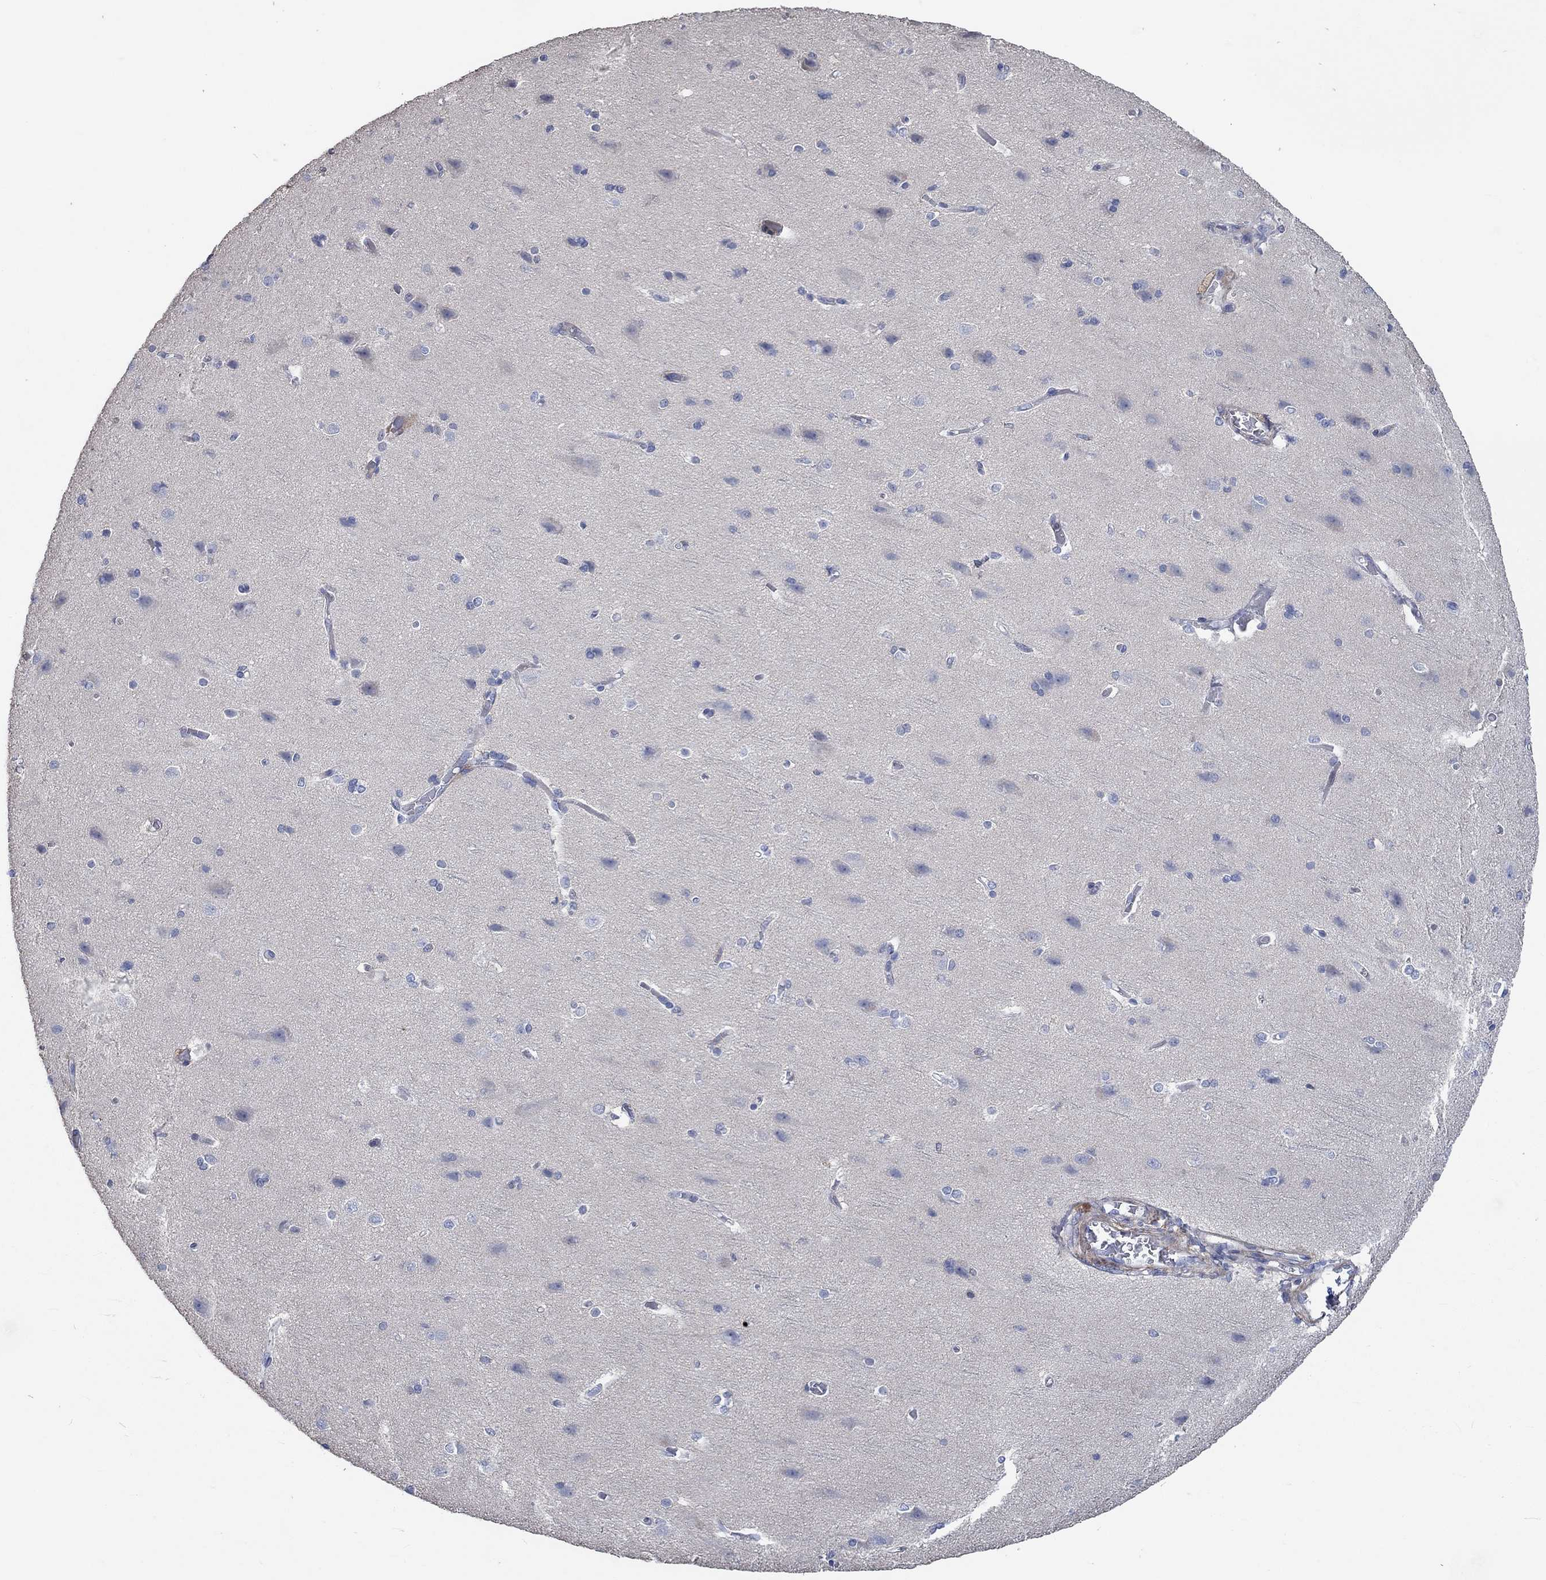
{"staining": {"intensity": "negative", "quantity": "none", "location": "none"}, "tissue": "cerebral cortex", "cell_type": "Endothelial cells", "image_type": "normal", "snomed": [{"axis": "morphology", "description": "Normal tissue, NOS"}, {"axis": "topography", "description": "Cerebral cortex"}], "caption": "High power microscopy micrograph of an immunohistochemistry micrograph of normal cerebral cortex, revealing no significant positivity in endothelial cells.", "gene": "TNFAIP8L3", "patient": {"sex": "male", "age": 37}}